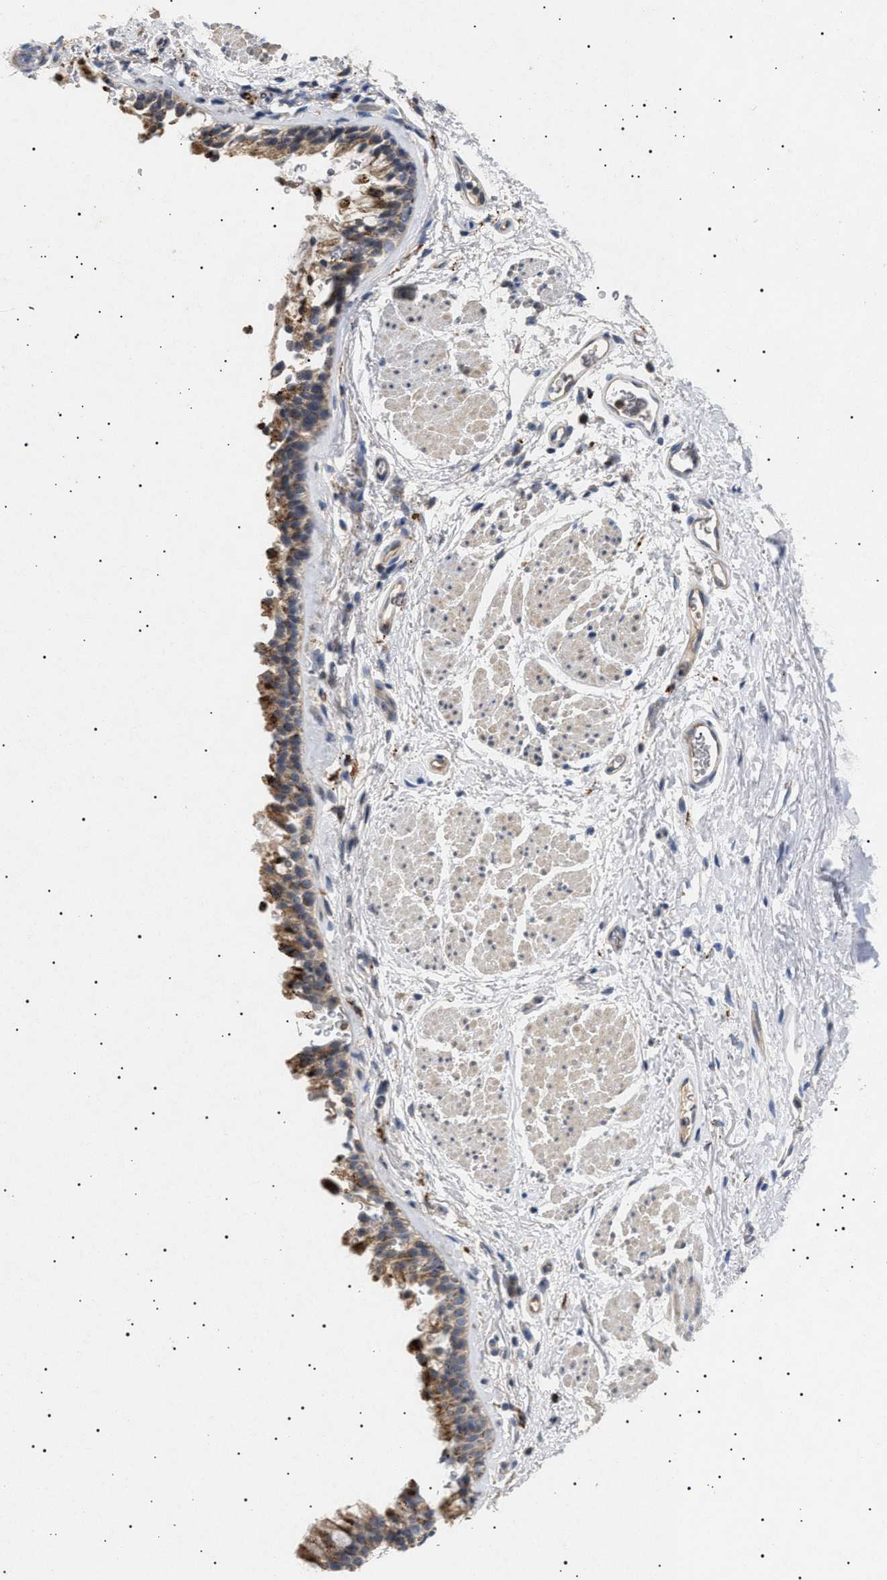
{"staining": {"intensity": "strong", "quantity": ">75%", "location": "cytoplasmic/membranous"}, "tissue": "bronchus", "cell_type": "Respiratory epithelial cells", "image_type": "normal", "snomed": [{"axis": "morphology", "description": "Normal tissue, NOS"}, {"axis": "topography", "description": "Cartilage tissue"}, {"axis": "topography", "description": "Bronchus"}], "caption": "IHC image of unremarkable bronchus: bronchus stained using immunohistochemistry reveals high levels of strong protein expression localized specifically in the cytoplasmic/membranous of respiratory epithelial cells, appearing as a cytoplasmic/membranous brown color.", "gene": "SIRT5", "patient": {"sex": "female", "age": 53}}